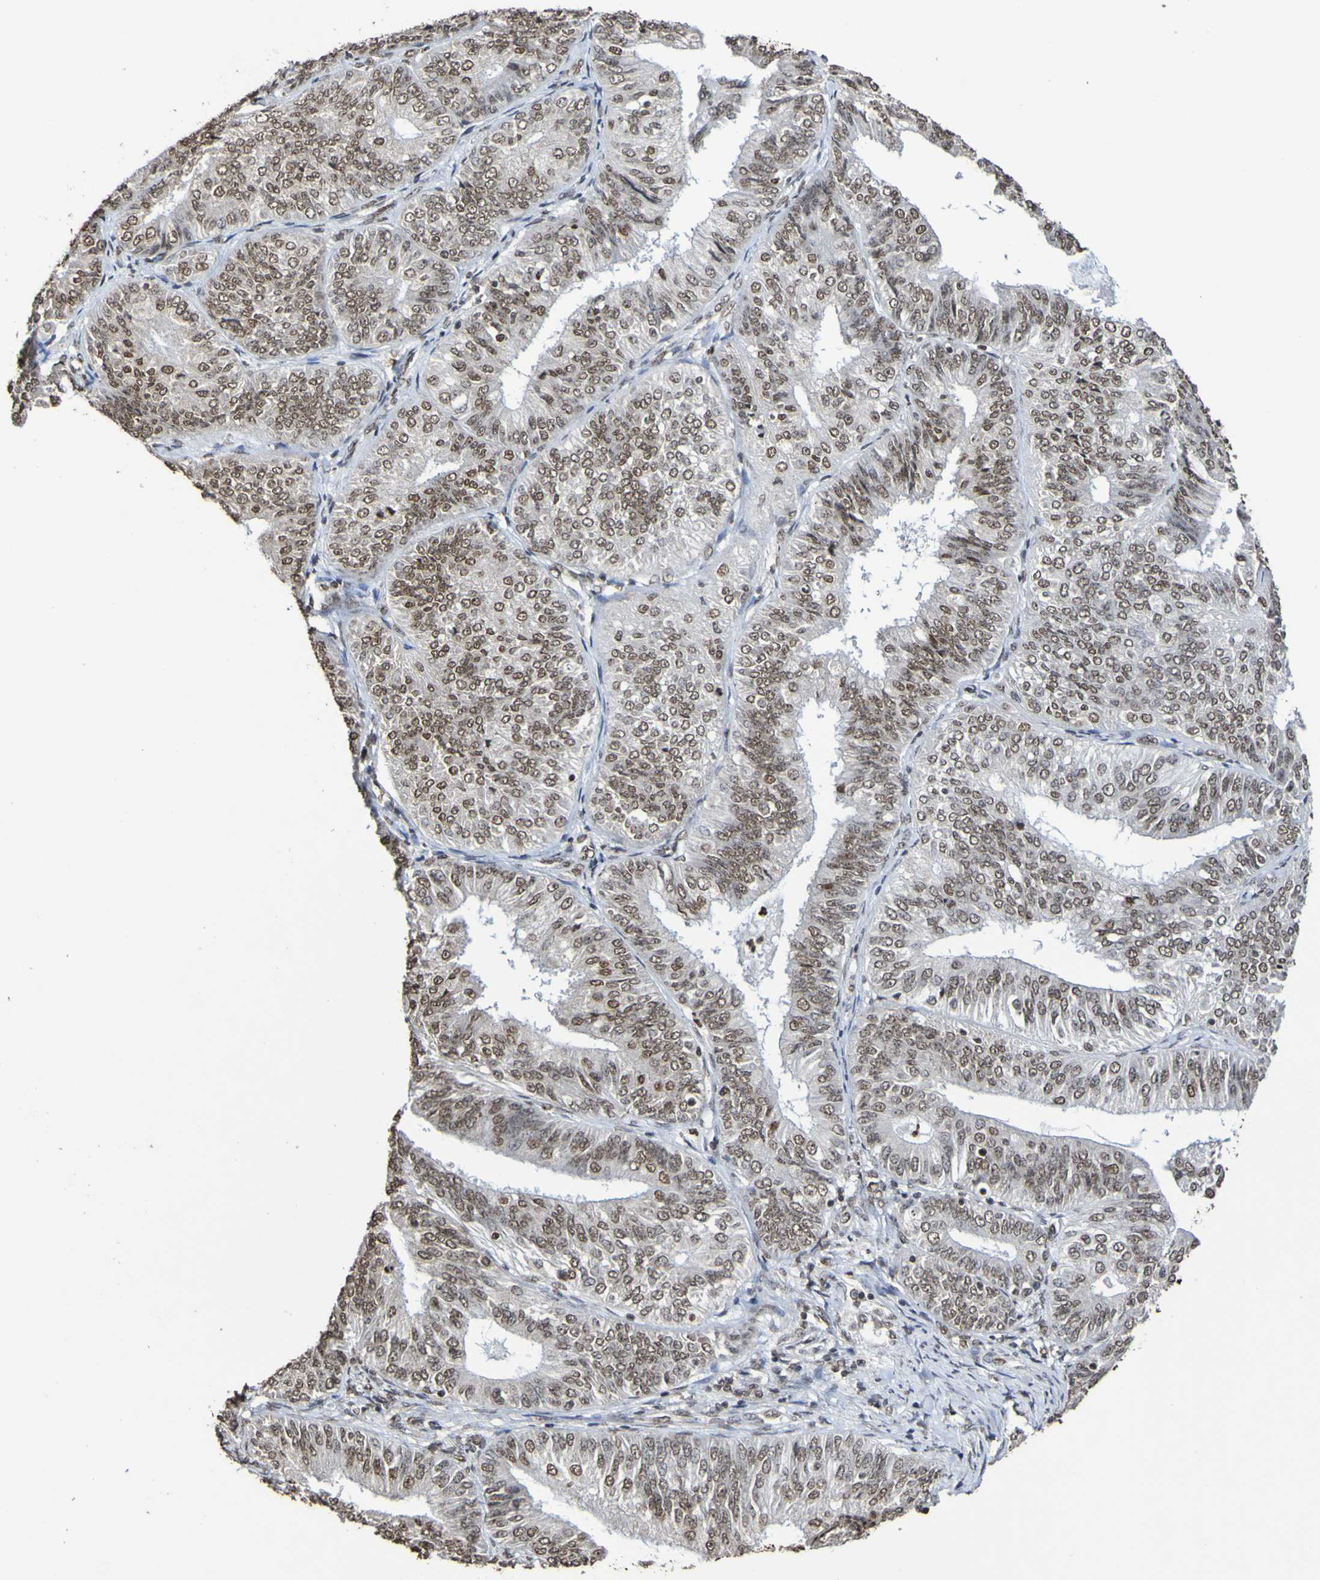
{"staining": {"intensity": "weak", "quantity": ">75%", "location": "nuclear"}, "tissue": "endometrial cancer", "cell_type": "Tumor cells", "image_type": "cancer", "snomed": [{"axis": "morphology", "description": "Adenocarcinoma, NOS"}, {"axis": "topography", "description": "Endometrium"}], "caption": "Human endometrial cancer (adenocarcinoma) stained with a protein marker exhibits weak staining in tumor cells.", "gene": "GFI1", "patient": {"sex": "female", "age": 58}}